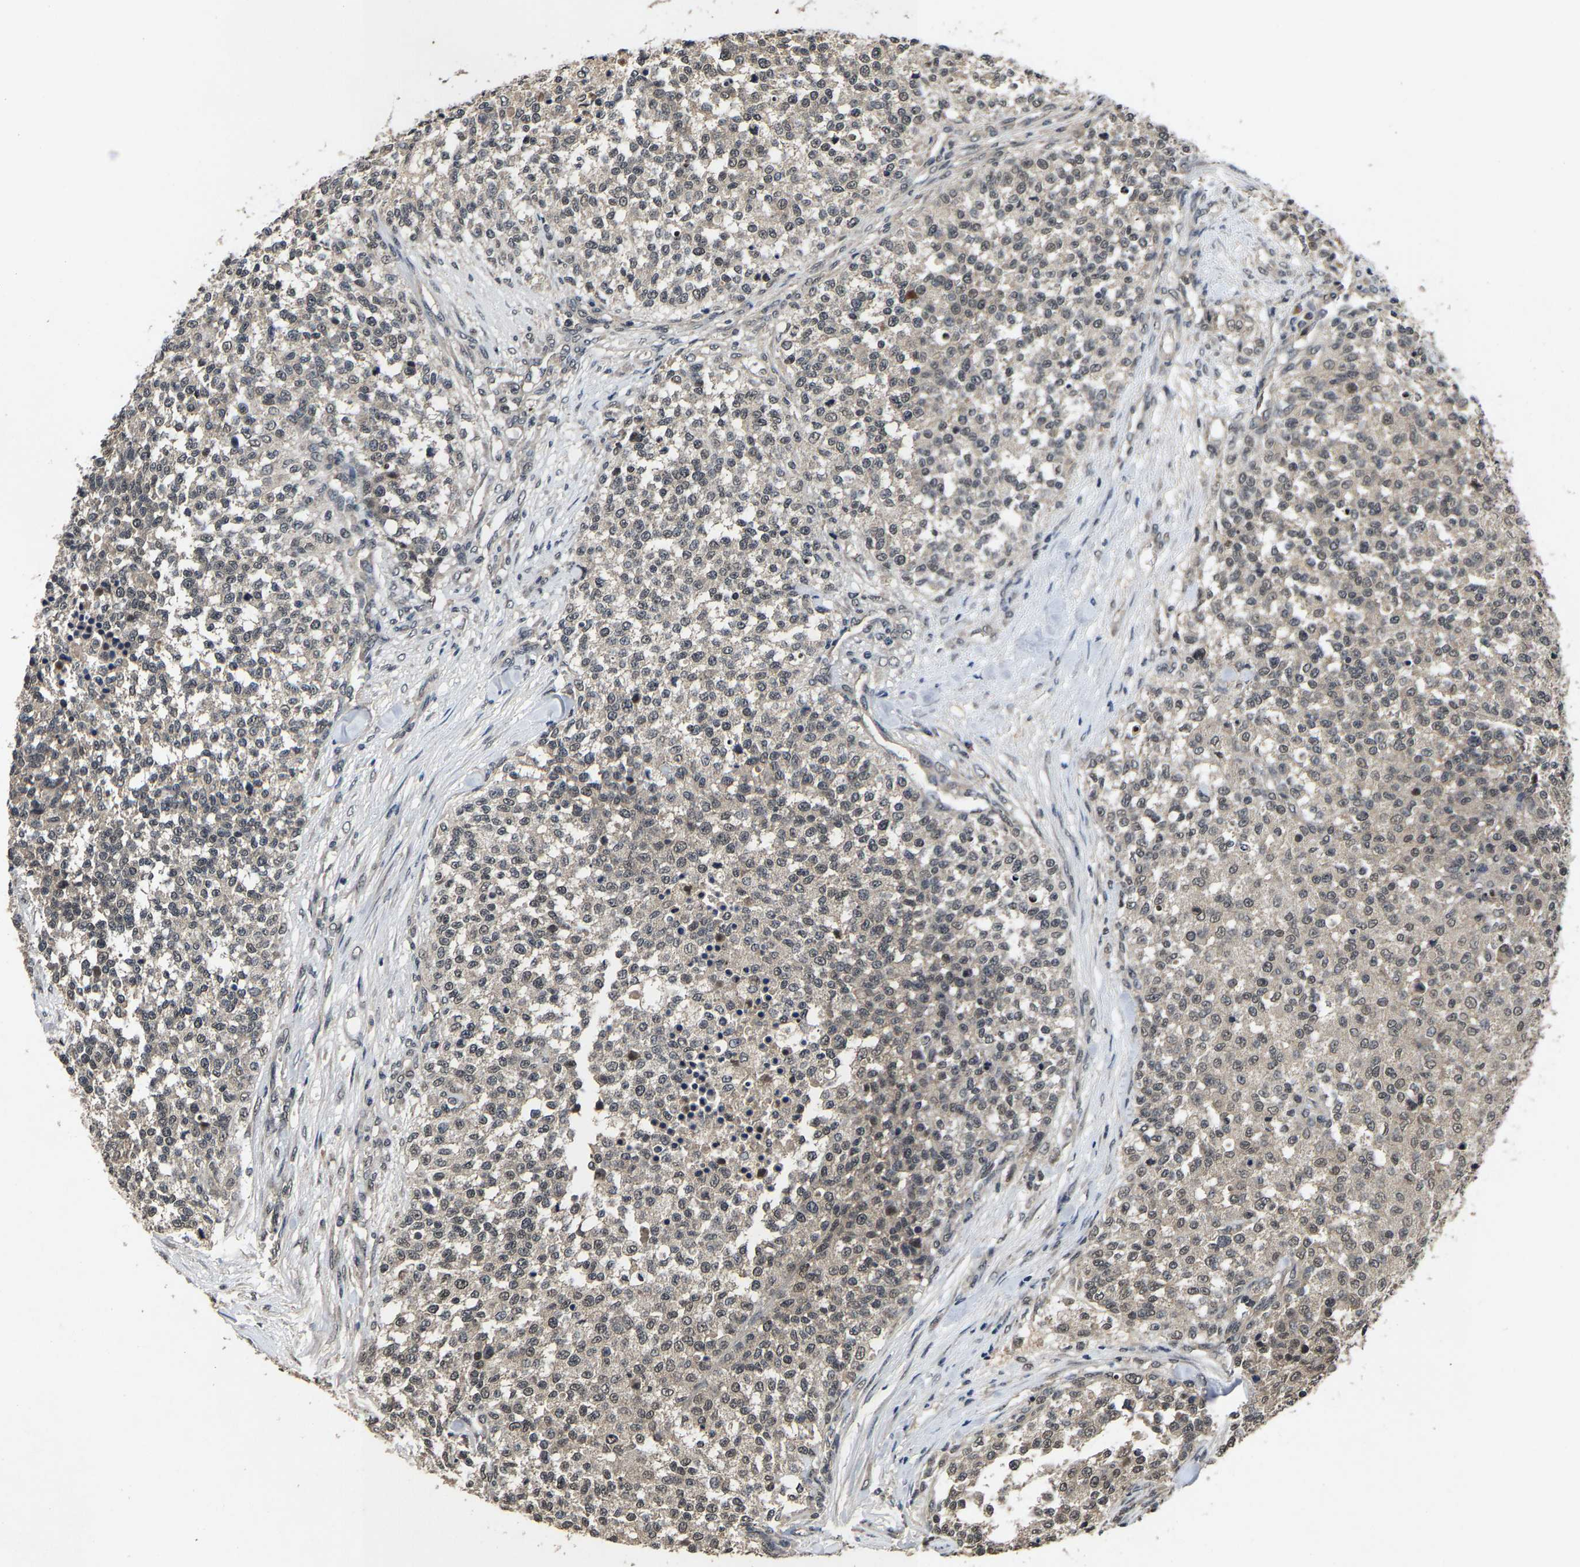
{"staining": {"intensity": "weak", "quantity": "<25%", "location": "nuclear"}, "tissue": "testis cancer", "cell_type": "Tumor cells", "image_type": "cancer", "snomed": [{"axis": "morphology", "description": "Seminoma, NOS"}, {"axis": "topography", "description": "Testis"}], "caption": "An immunohistochemistry (IHC) histopathology image of testis cancer (seminoma) is shown. There is no staining in tumor cells of testis cancer (seminoma).", "gene": "HUWE1", "patient": {"sex": "male", "age": 59}}